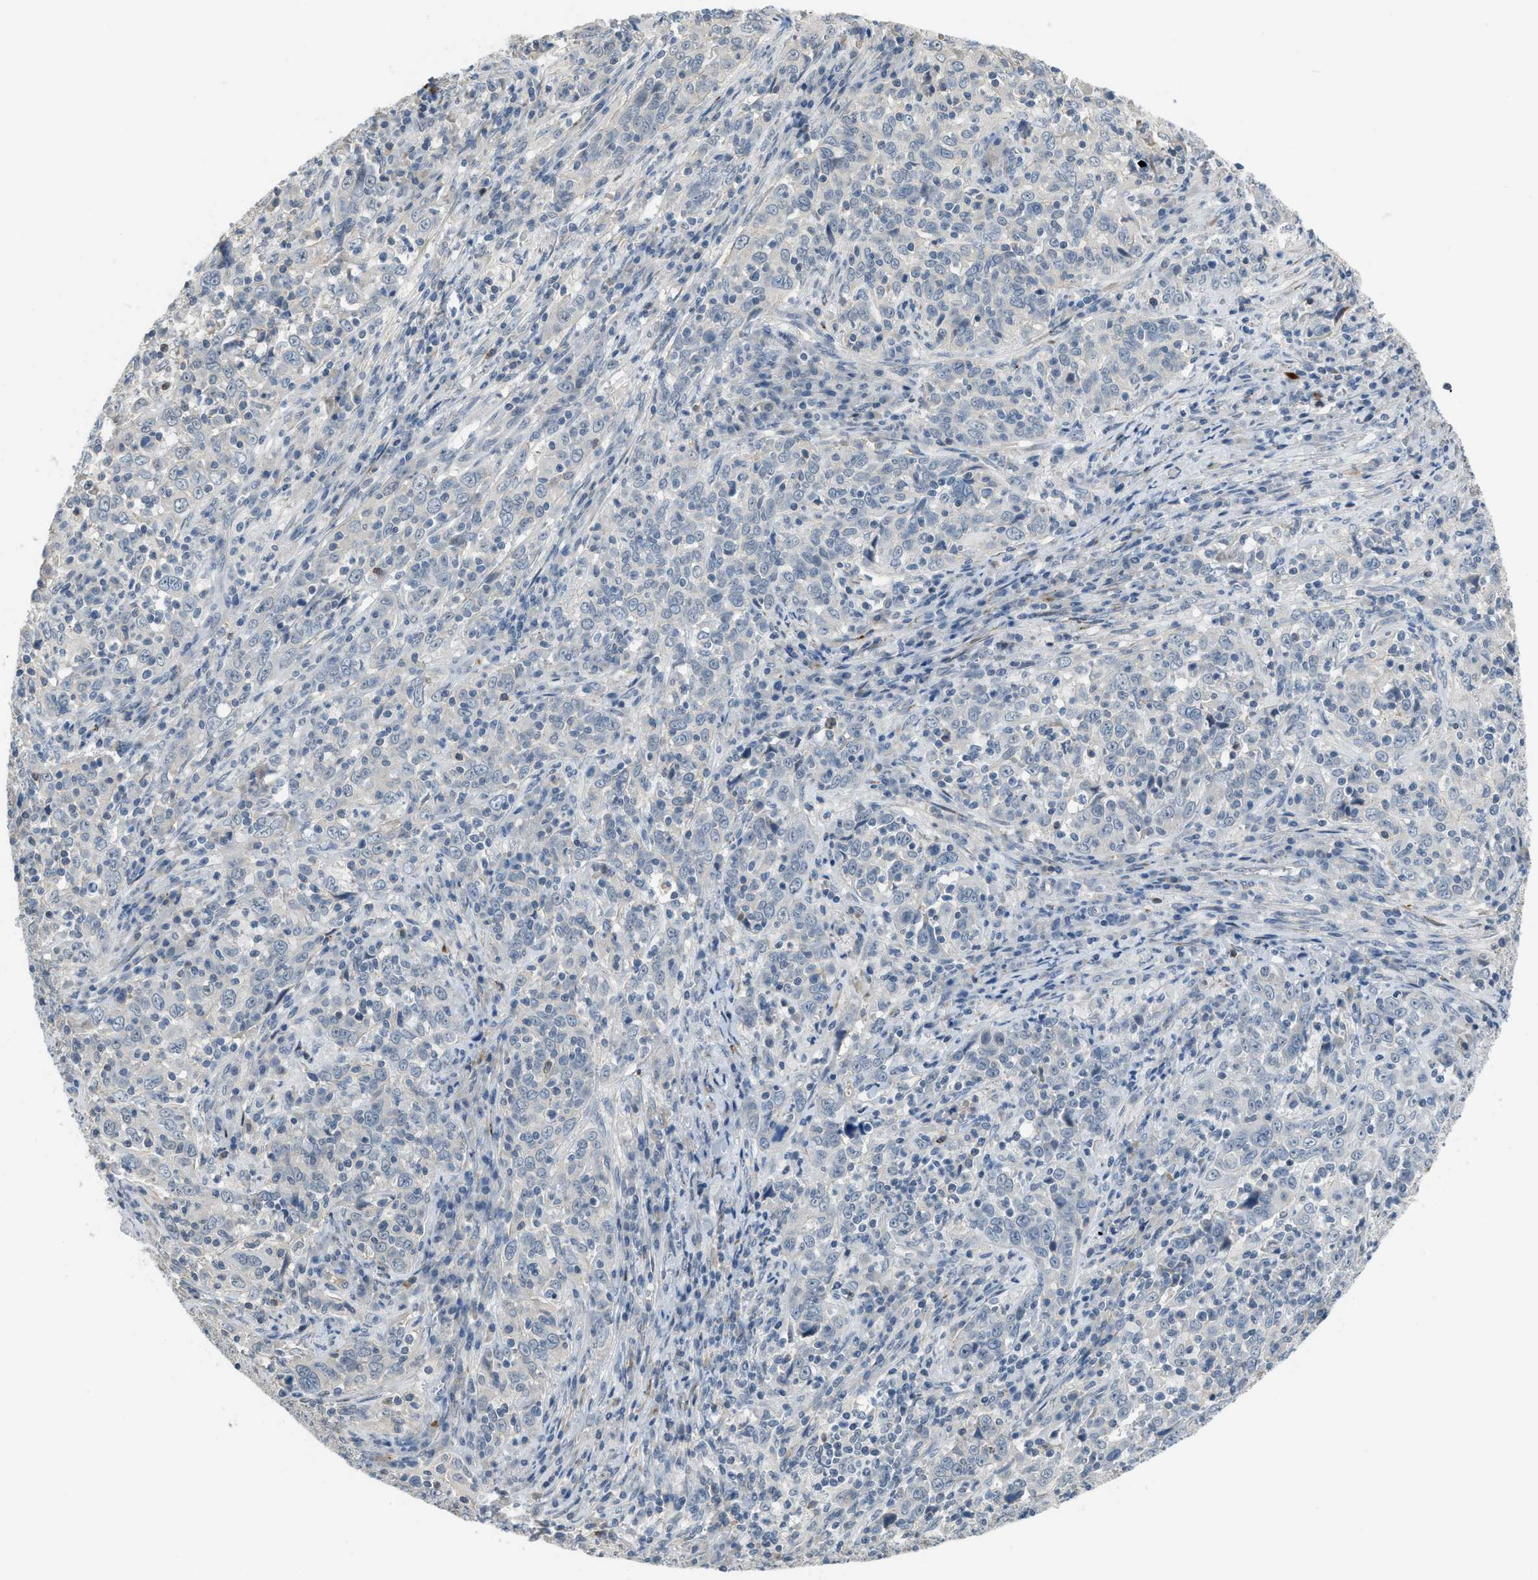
{"staining": {"intensity": "negative", "quantity": "none", "location": "none"}, "tissue": "cervical cancer", "cell_type": "Tumor cells", "image_type": "cancer", "snomed": [{"axis": "morphology", "description": "Squamous cell carcinoma, NOS"}, {"axis": "topography", "description": "Cervix"}], "caption": "Immunohistochemistry (IHC) of human squamous cell carcinoma (cervical) exhibits no staining in tumor cells.", "gene": "TMEM154", "patient": {"sex": "female", "age": 46}}